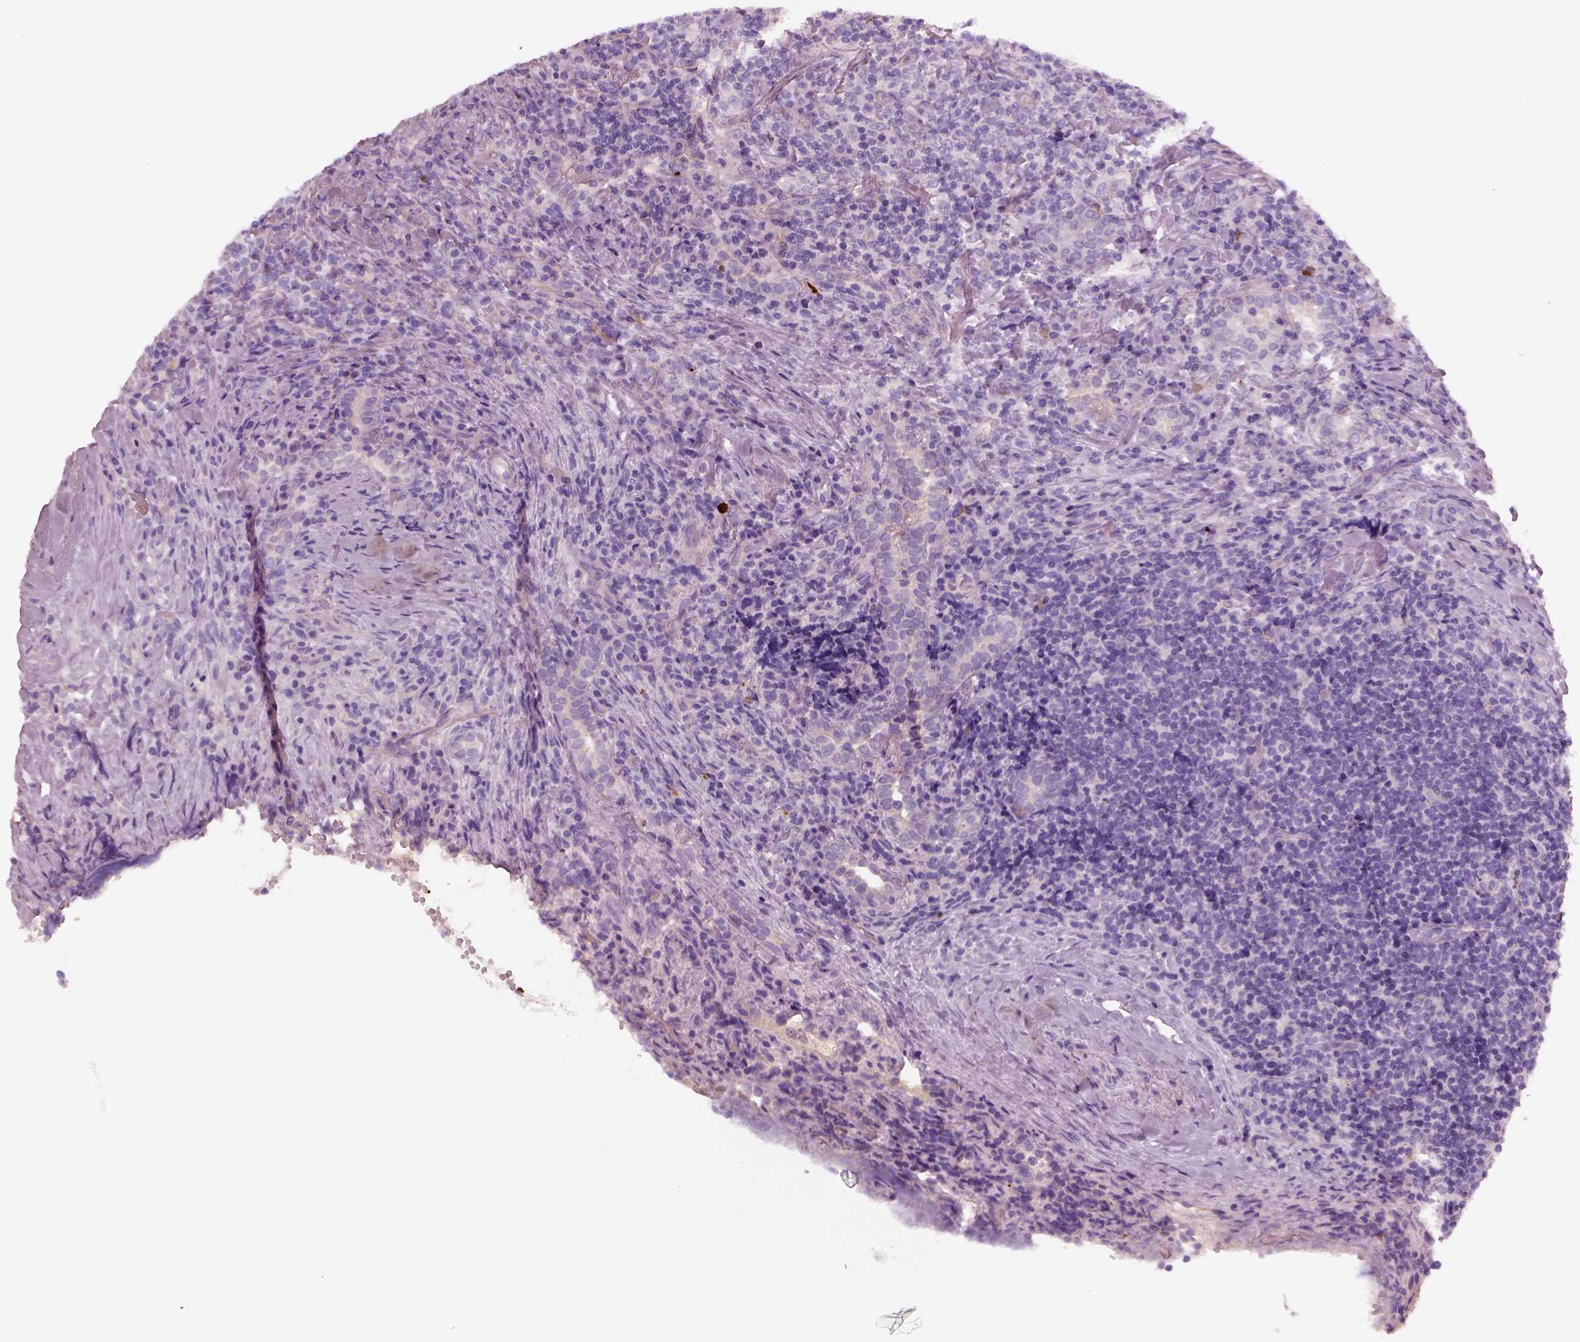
{"staining": {"intensity": "negative", "quantity": "none", "location": "none"}, "tissue": "lymphoma", "cell_type": "Tumor cells", "image_type": "cancer", "snomed": [{"axis": "morphology", "description": "Hodgkin's disease, NOS"}, {"axis": "topography", "description": "Lung"}], "caption": "A high-resolution histopathology image shows immunohistochemistry staining of Hodgkin's disease, which shows no significant positivity in tumor cells.", "gene": "IGLL1", "patient": {"sex": "male", "age": 17}}